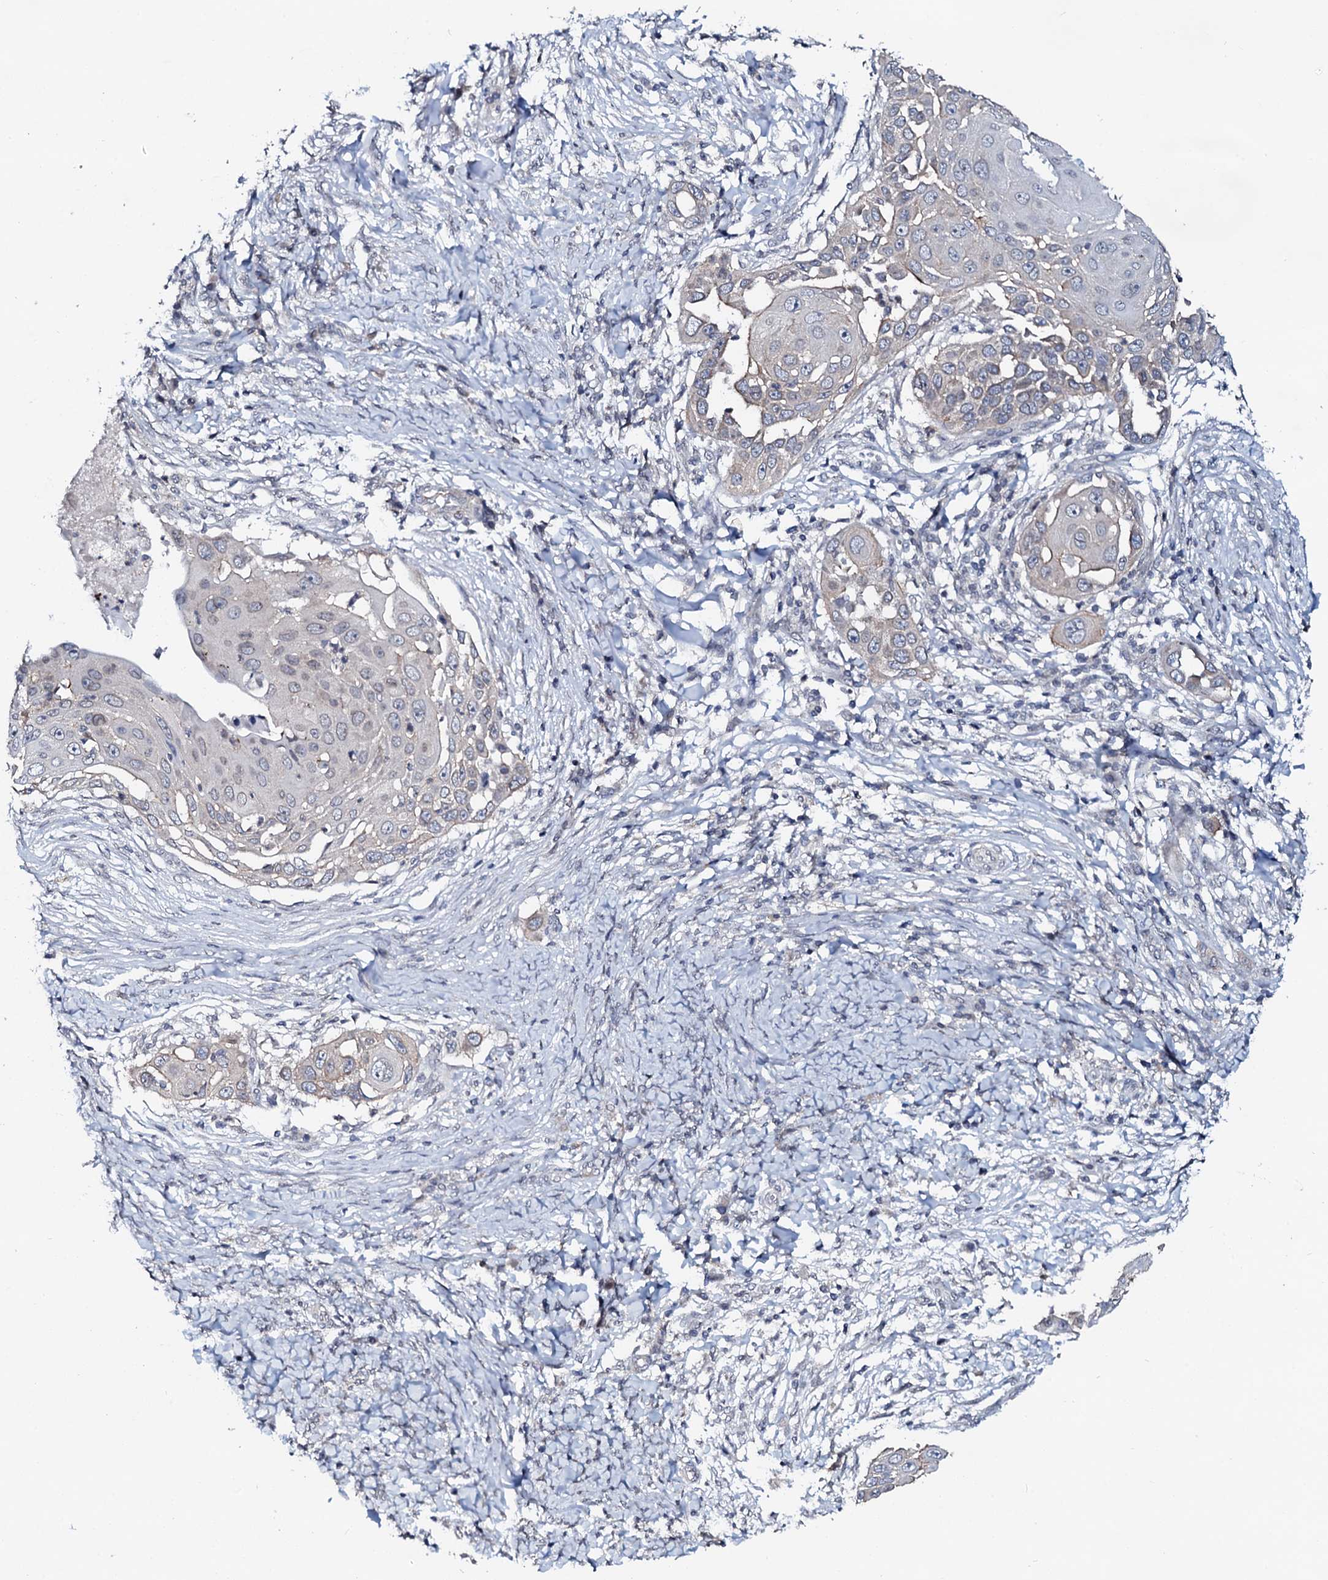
{"staining": {"intensity": "weak", "quantity": "<25%", "location": "cytoplasmic/membranous"}, "tissue": "skin cancer", "cell_type": "Tumor cells", "image_type": "cancer", "snomed": [{"axis": "morphology", "description": "Squamous cell carcinoma, NOS"}, {"axis": "topography", "description": "Skin"}], "caption": "The micrograph demonstrates no significant expression in tumor cells of skin squamous cell carcinoma.", "gene": "SNTA1", "patient": {"sex": "female", "age": 44}}